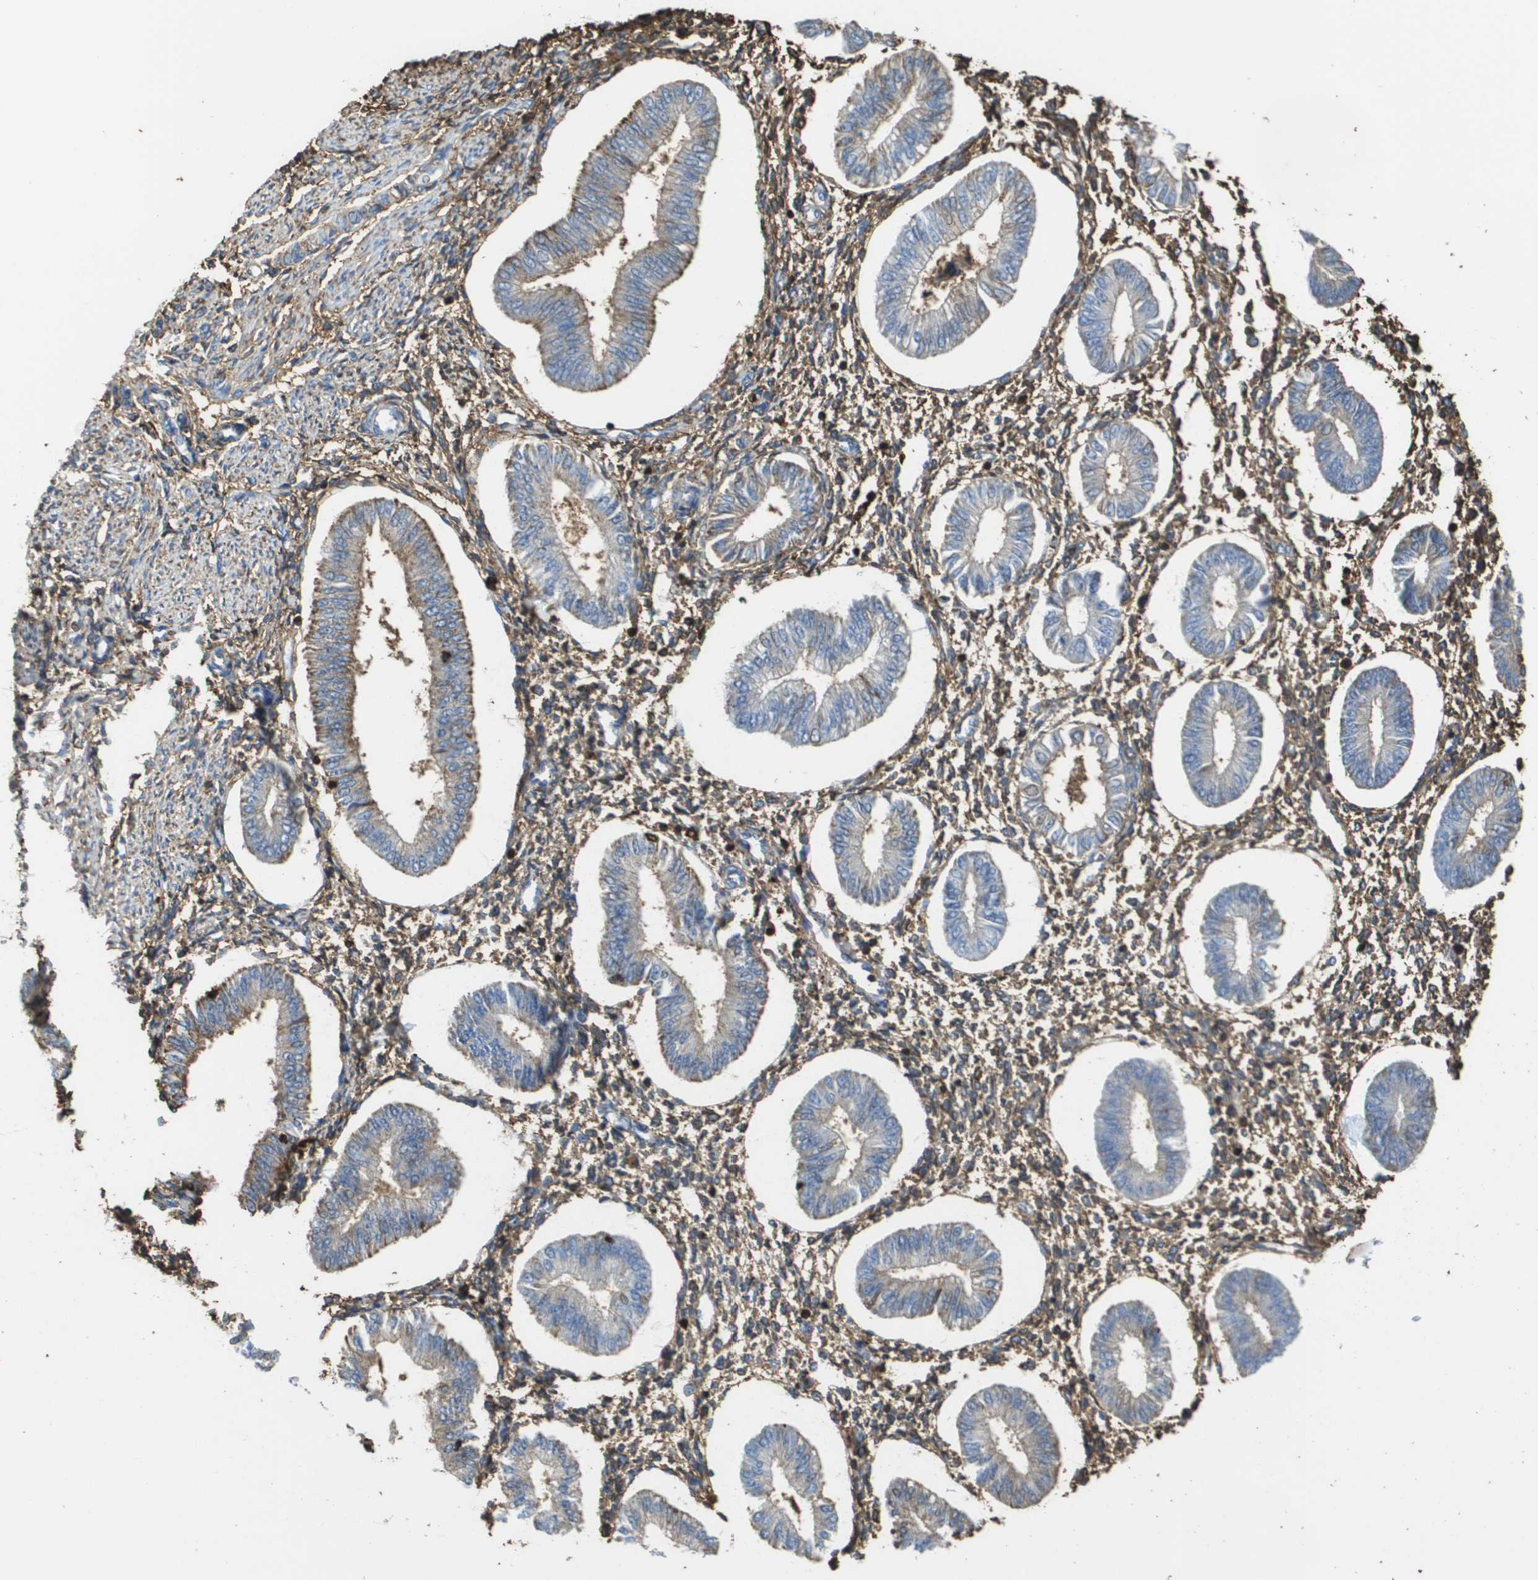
{"staining": {"intensity": "weak", "quantity": "25%-75%", "location": "cytoplasmic/membranous"}, "tissue": "endometrium", "cell_type": "Cells in endometrial stroma", "image_type": "normal", "snomed": [{"axis": "morphology", "description": "Normal tissue, NOS"}, {"axis": "topography", "description": "Endometrium"}], "caption": "Endometrium stained for a protein (brown) shows weak cytoplasmic/membranous positive expression in about 25%-75% of cells in endometrial stroma.", "gene": "PASK", "patient": {"sex": "female", "age": 50}}